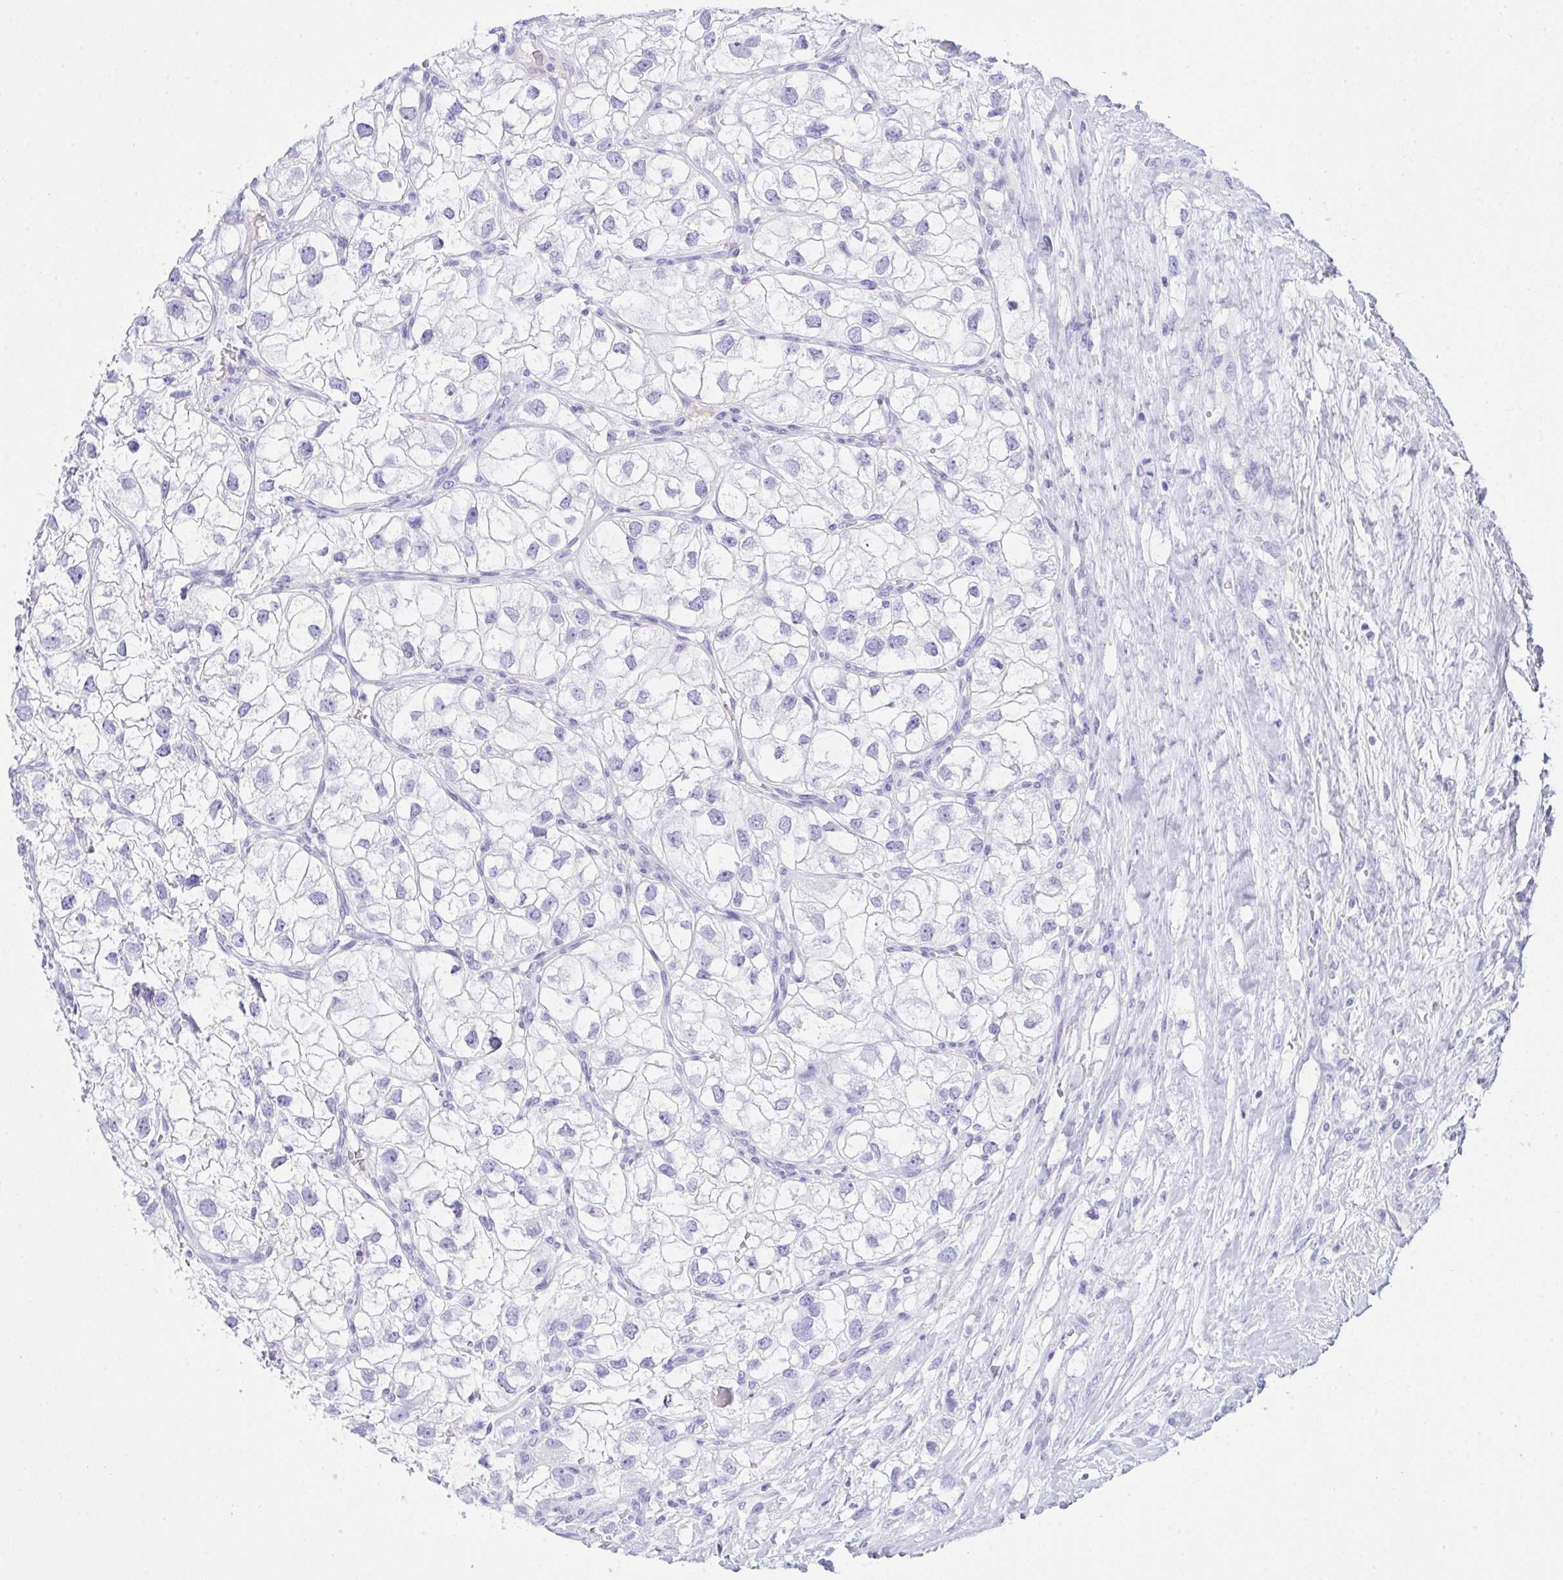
{"staining": {"intensity": "negative", "quantity": "none", "location": "none"}, "tissue": "renal cancer", "cell_type": "Tumor cells", "image_type": "cancer", "snomed": [{"axis": "morphology", "description": "Adenocarcinoma, NOS"}, {"axis": "topography", "description": "Kidney"}], "caption": "Immunohistochemistry of human renal cancer displays no positivity in tumor cells.", "gene": "AKR1D1", "patient": {"sex": "male", "age": 59}}